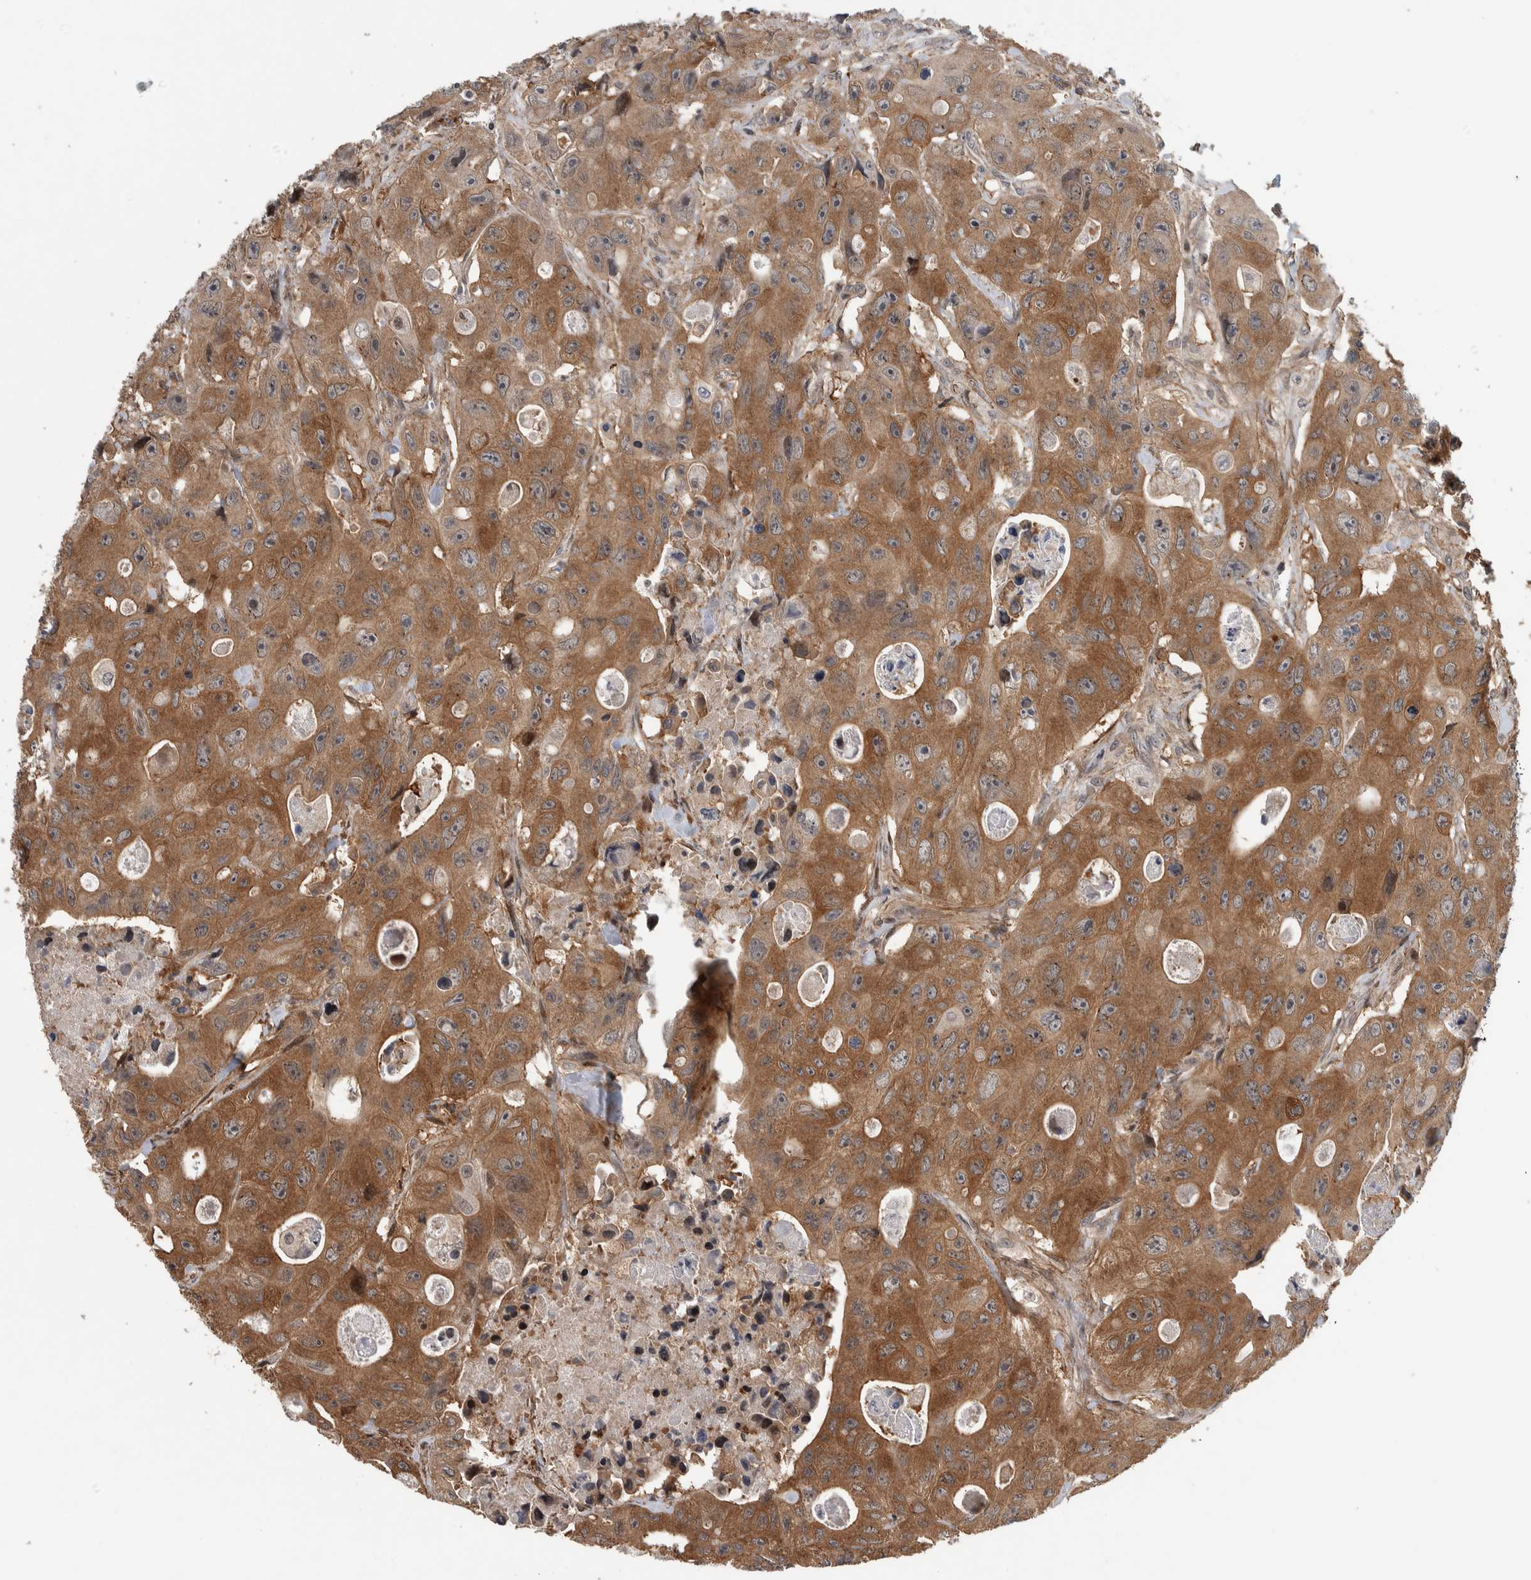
{"staining": {"intensity": "moderate", "quantity": ">75%", "location": "cytoplasmic/membranous"}, "tissue": "colorectal cancer", "cell_type": "Tumor cells", "image_type": "cancer", "snomed": [{"axis": "morphology", "description": "Adenocarcinoma, NOS"}, {"axis": "topography", "description": "Colon"}], "caption": "Colorectal cancer (adenocarcinoma) tissue shows moderate cytoplasmic/membranous staining in approximately >75% of tumor cells", "gene": "ARFGEF1", "patient": {"sex": "female", "age": 46}}